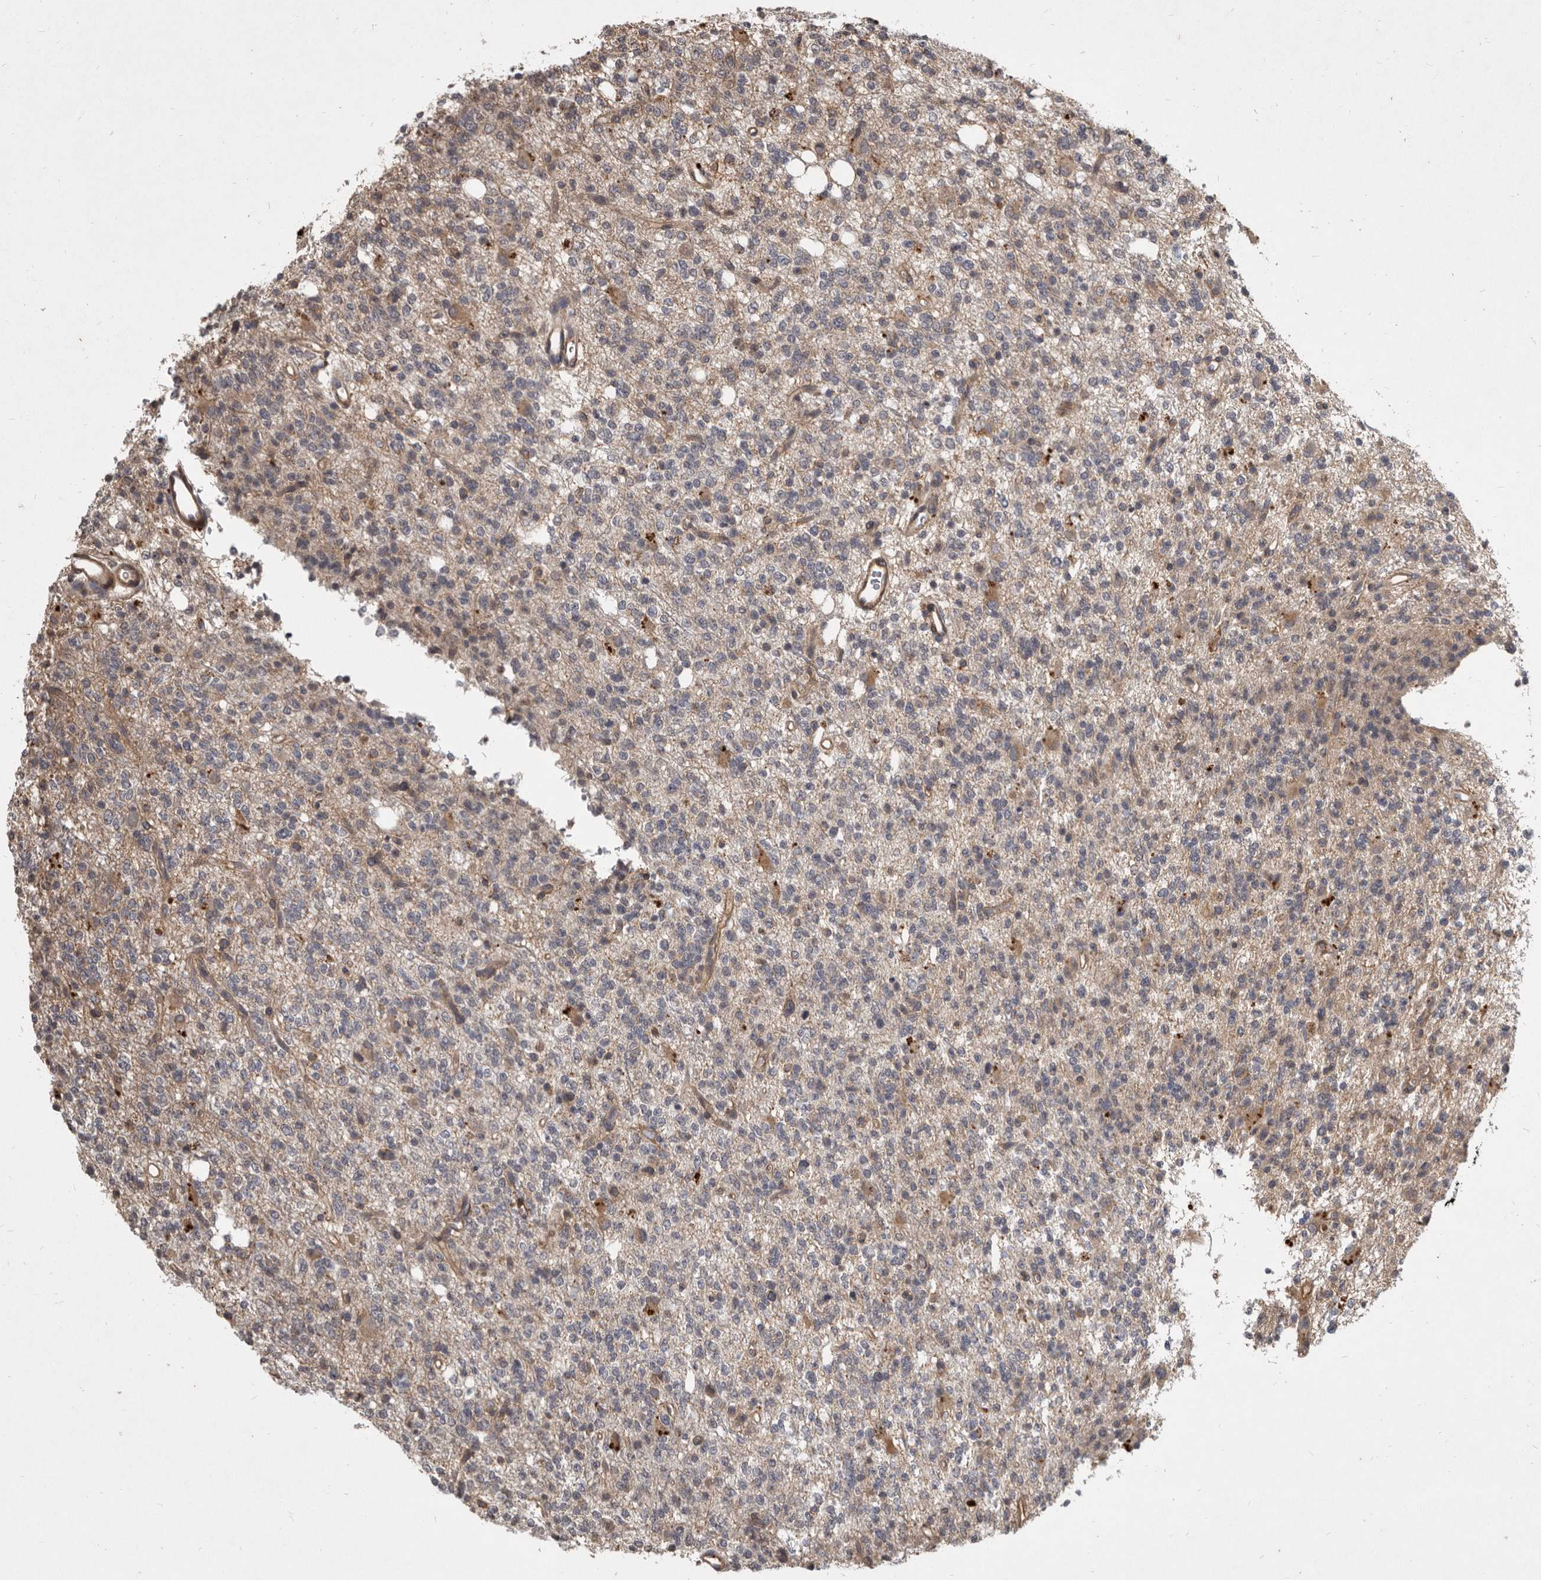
{"staining": {"intensity": "weak", "quantity": "<25%", "location": "cytoplasmic/membranous"}, "tissue": "glioma", "cell_type": "Tumor cells", "image_type": "cancer", "snomed": [{"axis": "morphology", "description": "Glioma, malignant, High grade"}, {"axis": "topography", "description": "Brain"}], "caption": "Immunohistochemistry of glioma demonstrates no positivity in tumor cells. The staining was performed using DAB (3,3'-diaminobenzidine) to visualize the protein expression in brown, while the nuclei were stained in blue with hematoxylin (Magnification: 20x).", "gene": "DNAJC28", "patient": {"sex": "female", "age": 62}}